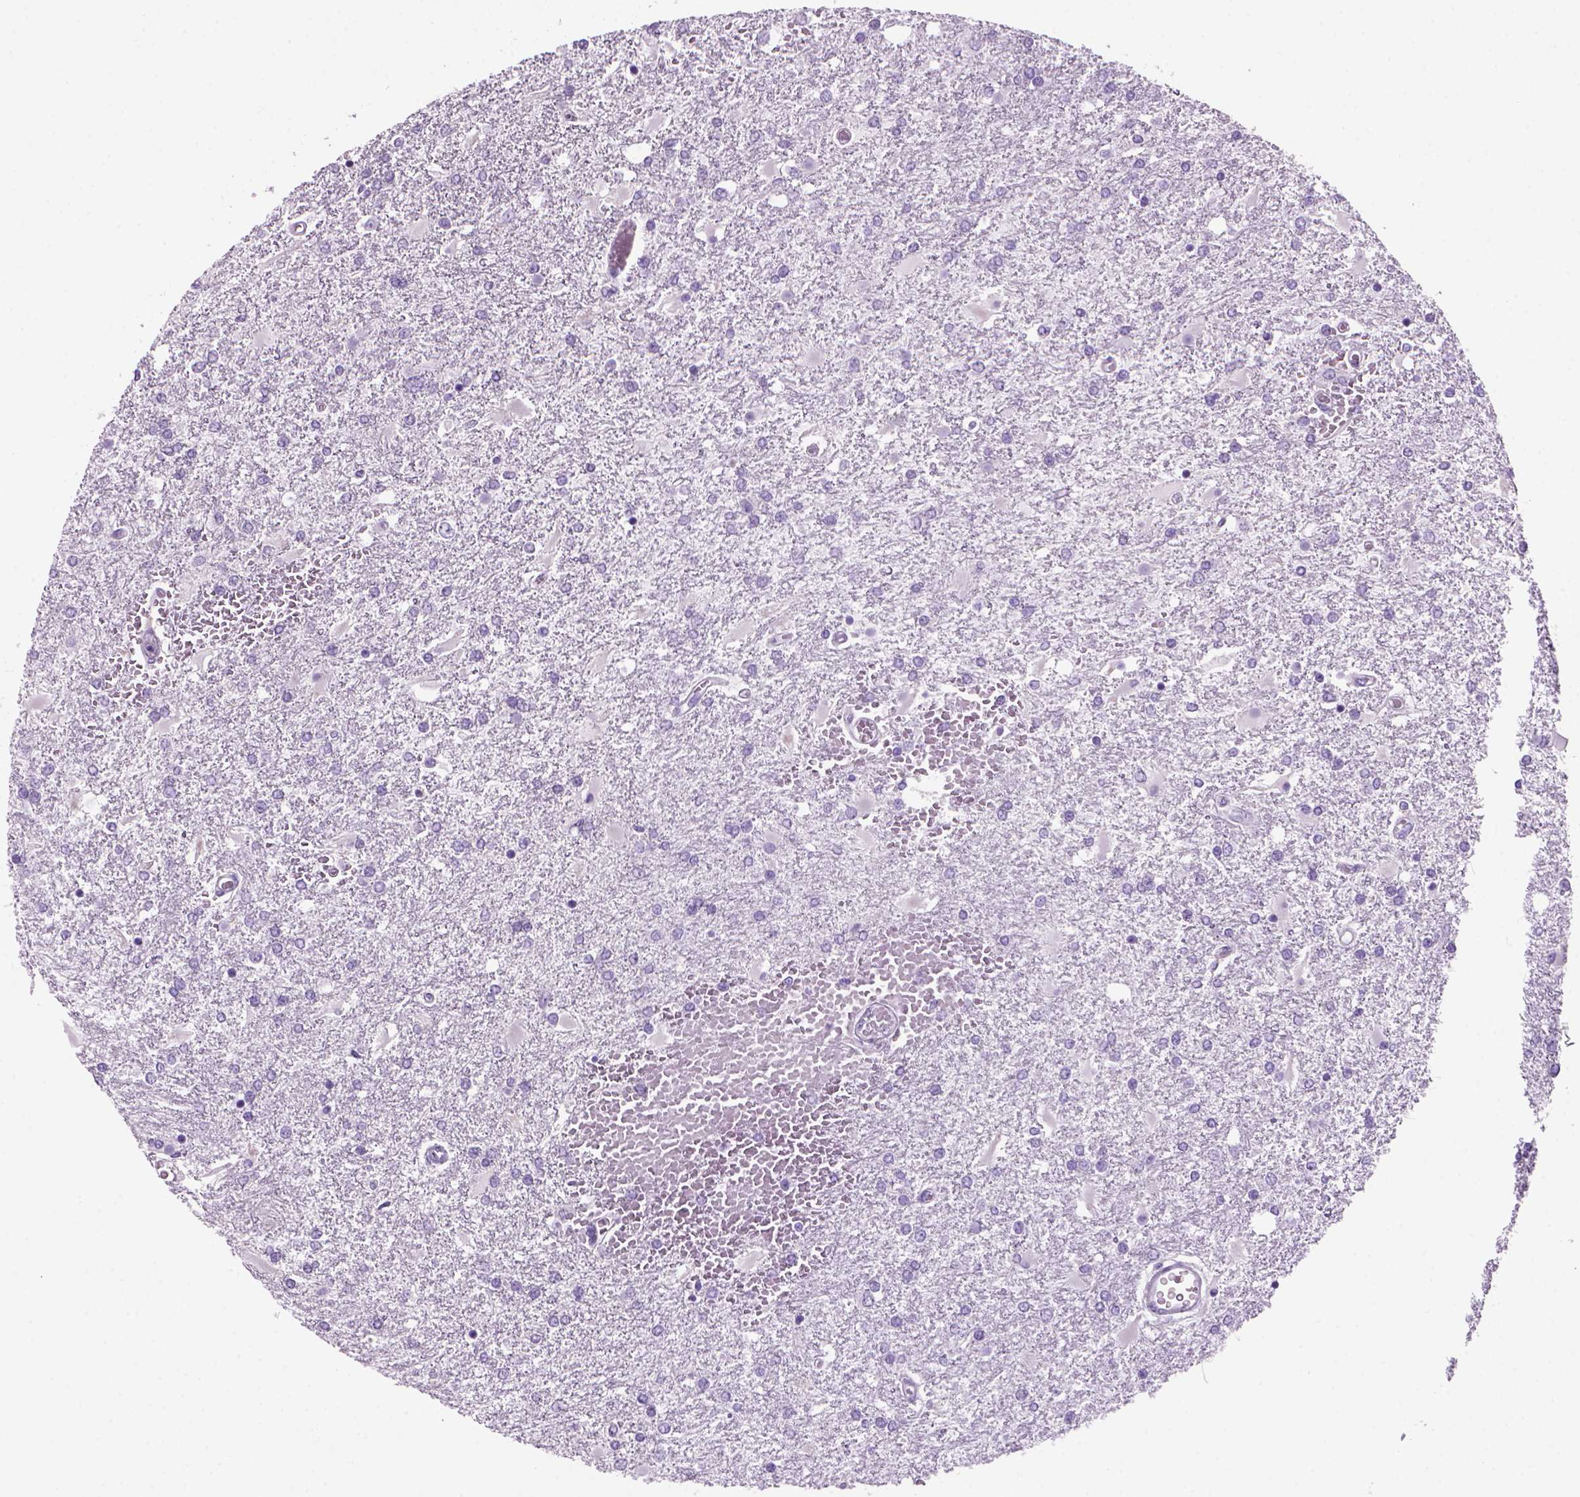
{"staining": {"intensity": "negative", "quantity": "none", "location": "none"}, "tissue": "glioma", "cell_type": "Tumor cells", "image_type": "cancer", "snomed": [{"axis": "morphology", "description": "Glioma, malignant, High grade"}, {"axis": "topography", "description": "Cerebral cortex"}], "caption": "Tumor cells show no significant protein expression in glioma.", "gene": "MZB1", "patient": {"sex": "male", "age": 79}}